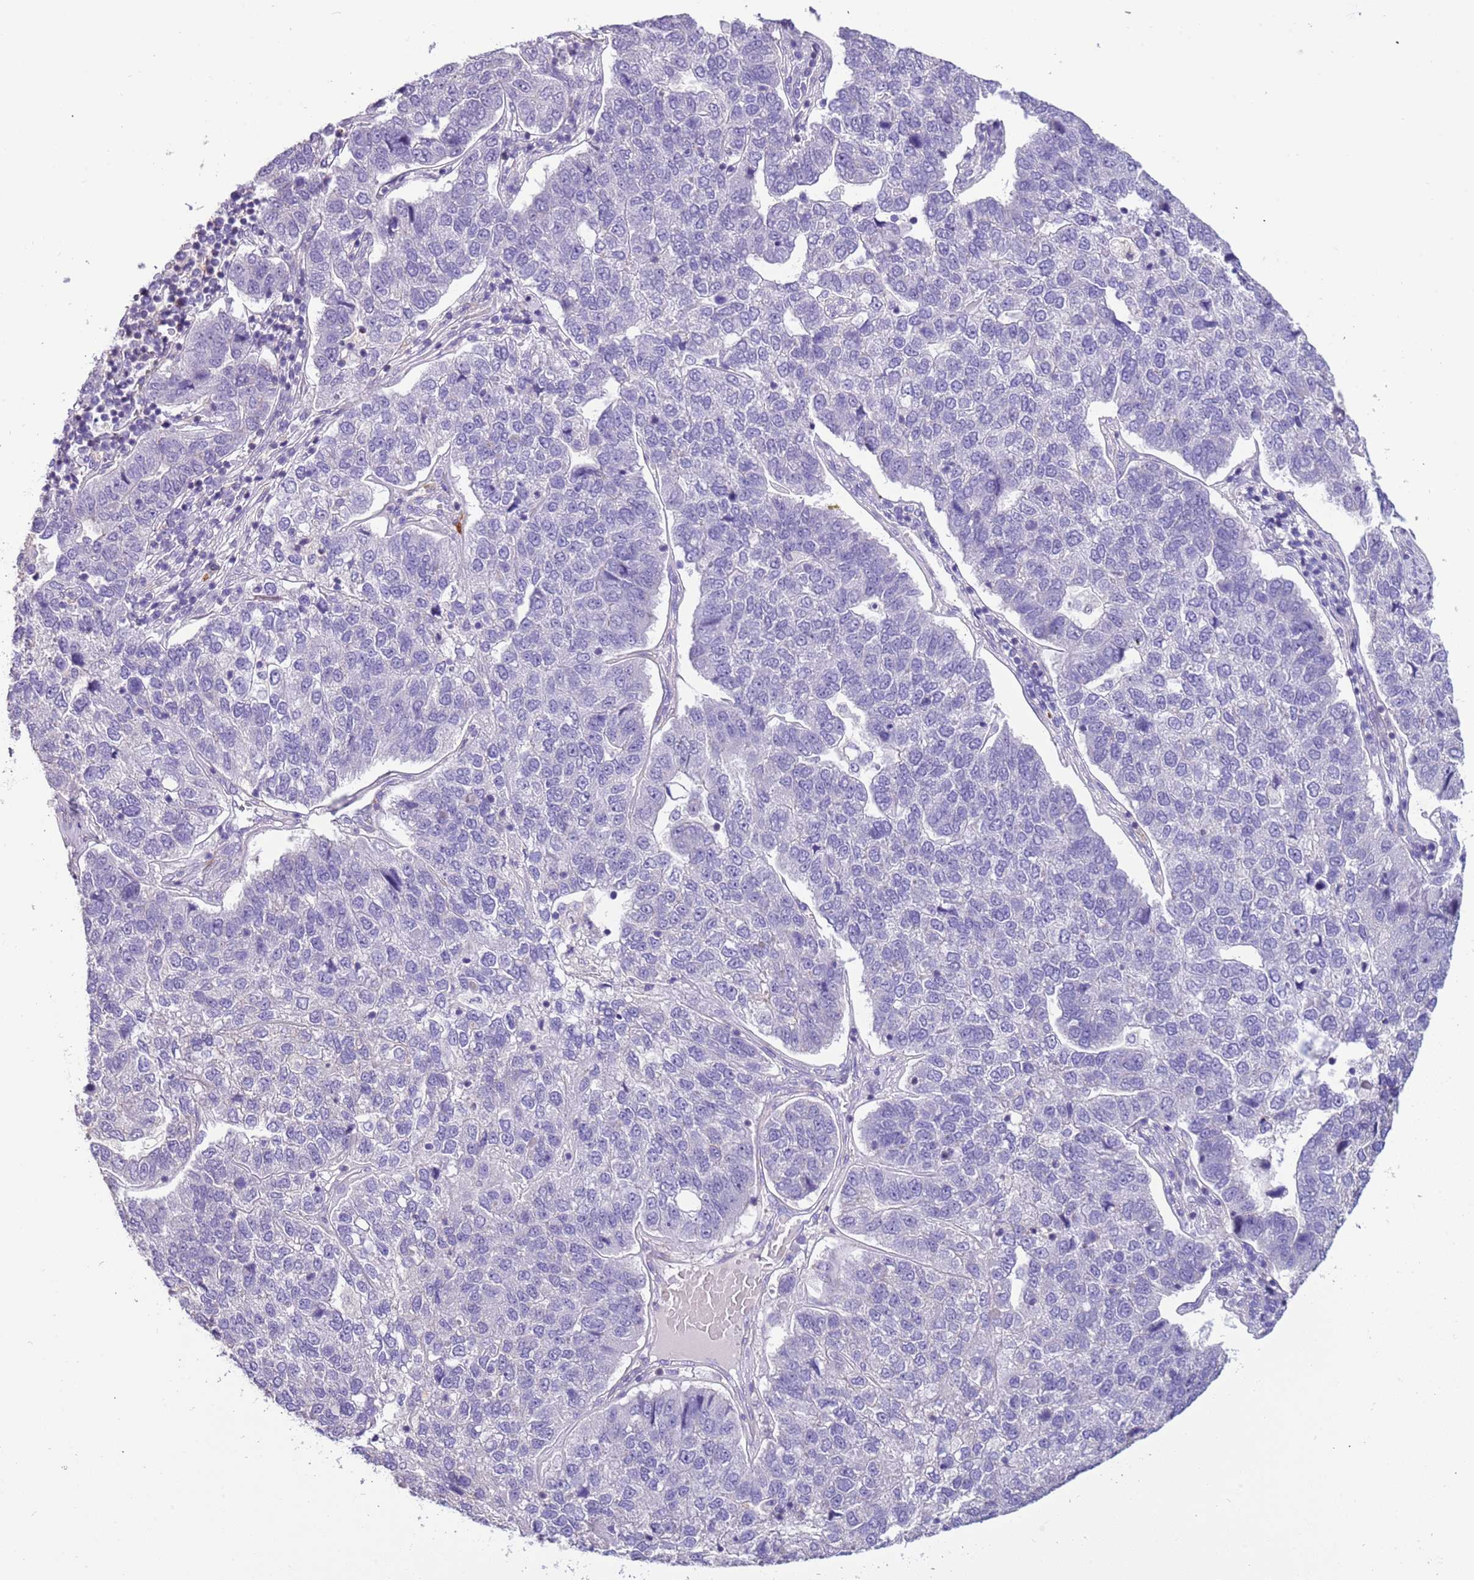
{"staining": {"intensity": "negative", "quantity": "none", "location": "none"}, "tissue": "pancreatic cancer", "cell_type": "Tumor cells", "image_type": "cancer", "snomed": [{"axis": "morphology", "description": "Adenocarcinoma, NOS"}, {"axis": "topography", "description": "Pancreas"}], "caption": "DAB immunohistochemical staining of human adenocarcinoma (pancreatic) reveals no significant staining in tumor cells.", "gene": "PCGF2", "patient": {"sex": "female", "age": 61}}